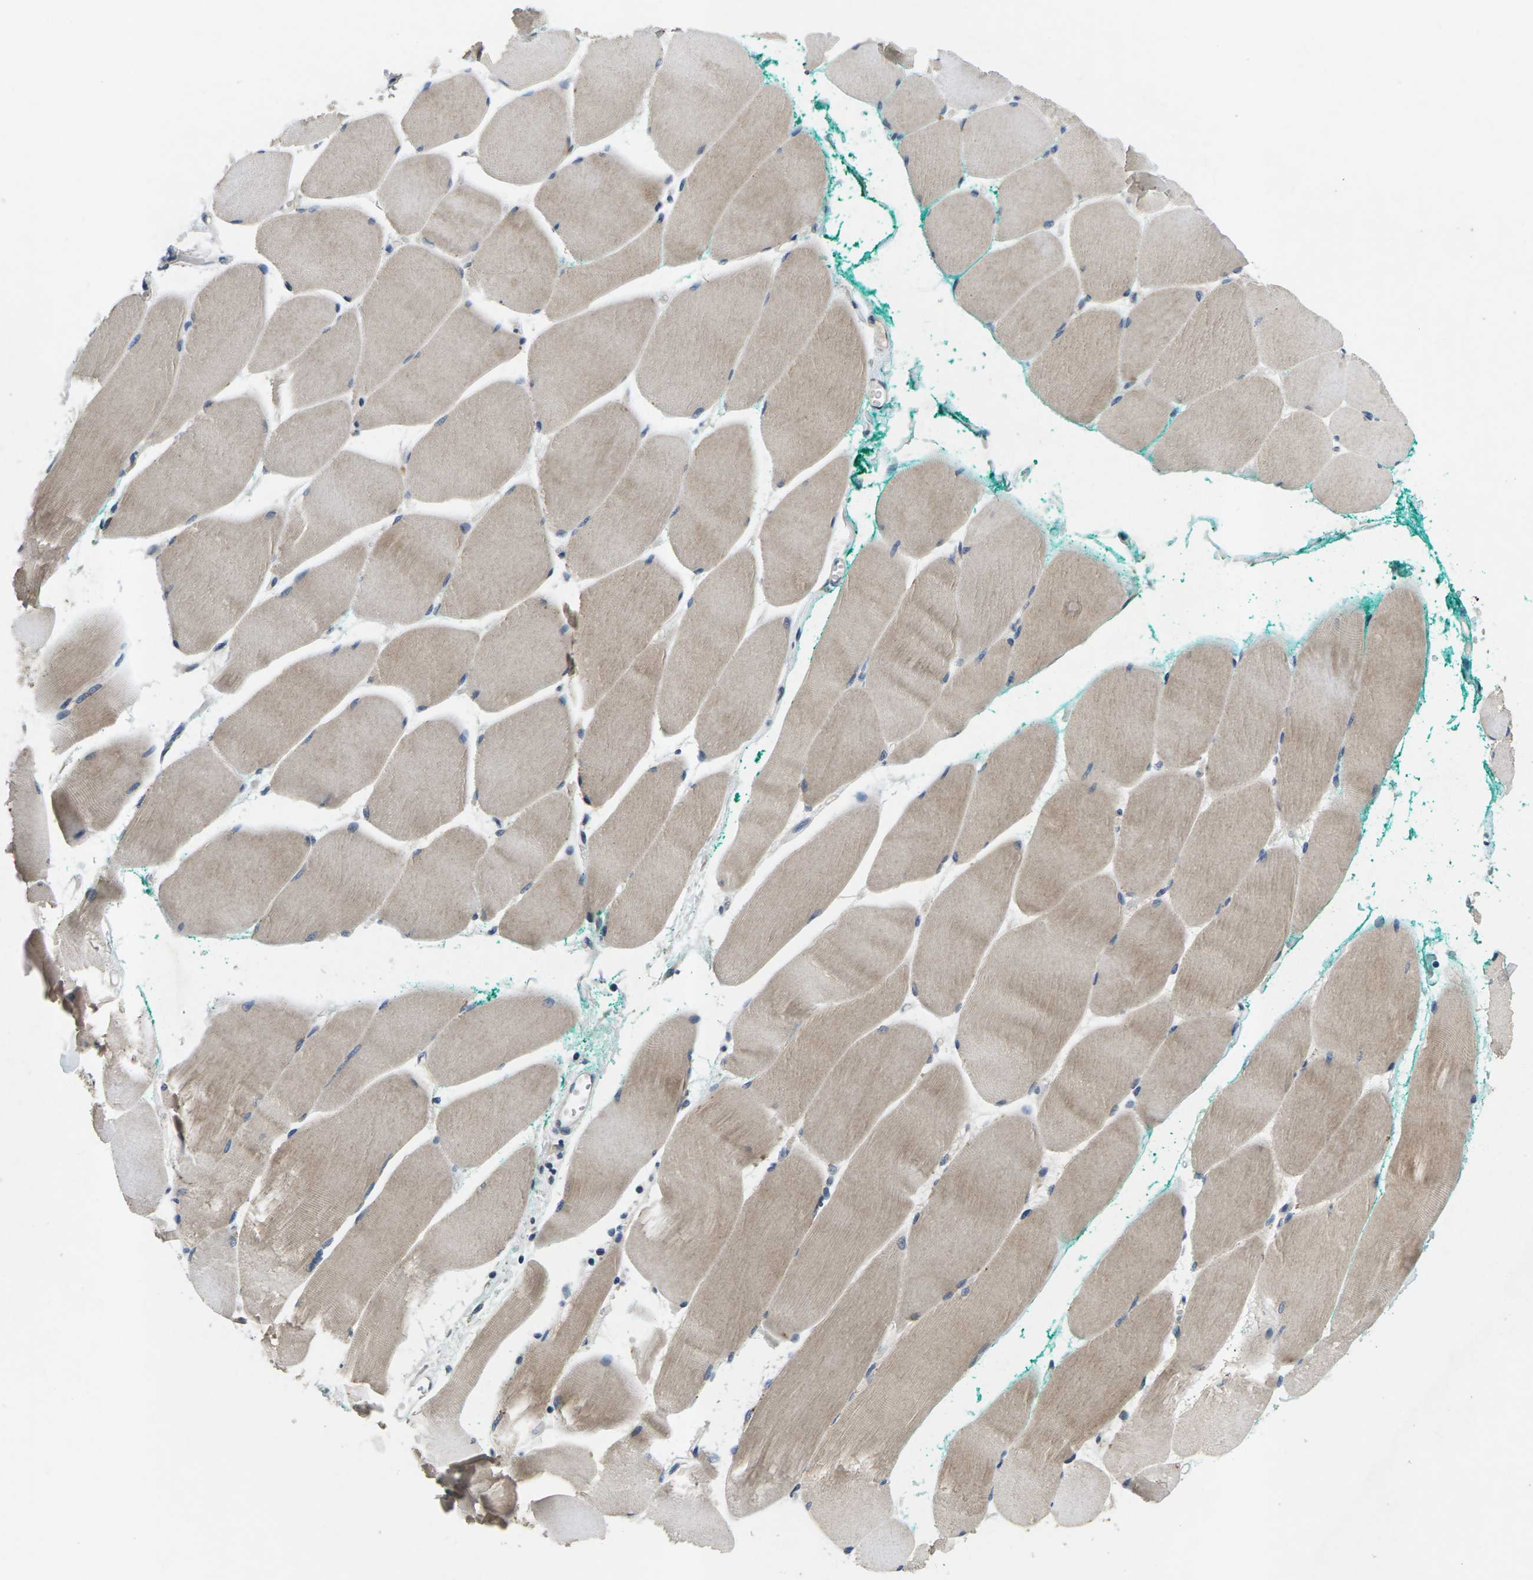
{"staining": {"intensity": "weak", "quantity": ">75%", "location": "cytoplasmic/membranous"}, "tissue": "skeletal muscle", "cell_type": "Myocytes", "image_type": "normal", "snomed": [{"axis": "morphology", "description": "Normal tissue, NOS"}, {"axis": "morphology", "description": "Squamous cell carcinoma, NOS"}, {"axis": "topography", "description": "Skeletal muscle"}], "caption": "Immunohistochemical staining of unremarkable human skeletal muscle exhibits weak cytoplasmic/membranous protein positivity in approximately >75% of myocytes.", "gene": "ERGIC3", "patient": {"sex": "male", "age": 51}}